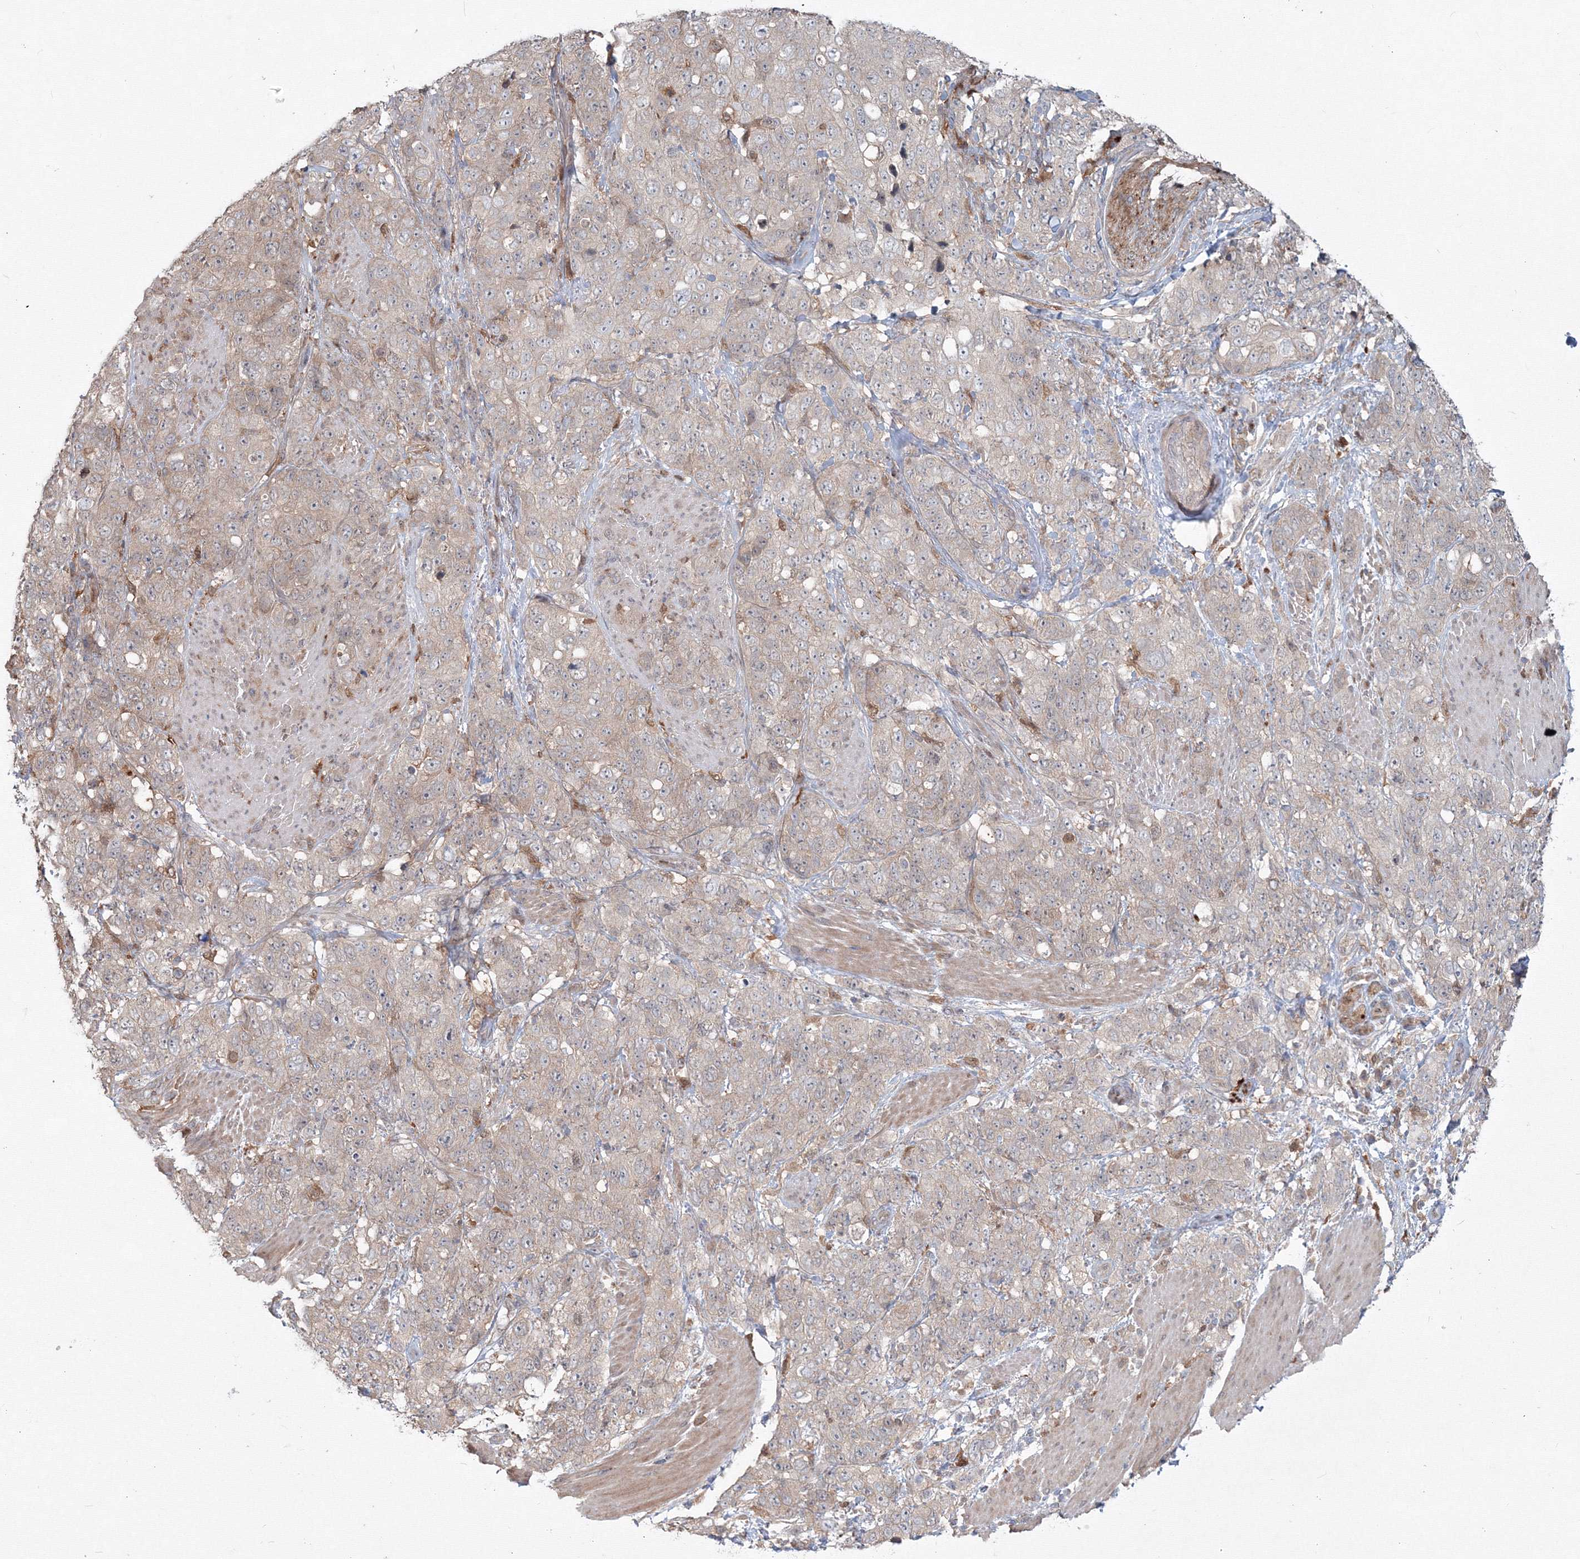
{"staining": {"intensity": "weak", "quantity": "<25%", "location": "cytoplasmic/membranous"}, "tissue": "stomach cancer", "cell_type": "Tumor cells", "image_type": "cancer", "snomed": [{"axis": "morphology", "description": "Adenocarcinoma, NOS"}, {"axis": "topography", "description": "Stomach"}], "caption": "Image shows no significant protein expression in tumor cells of stomach cancer.", "gene": "MKRN2", "patient": {"sex": "male", "age": 48}}